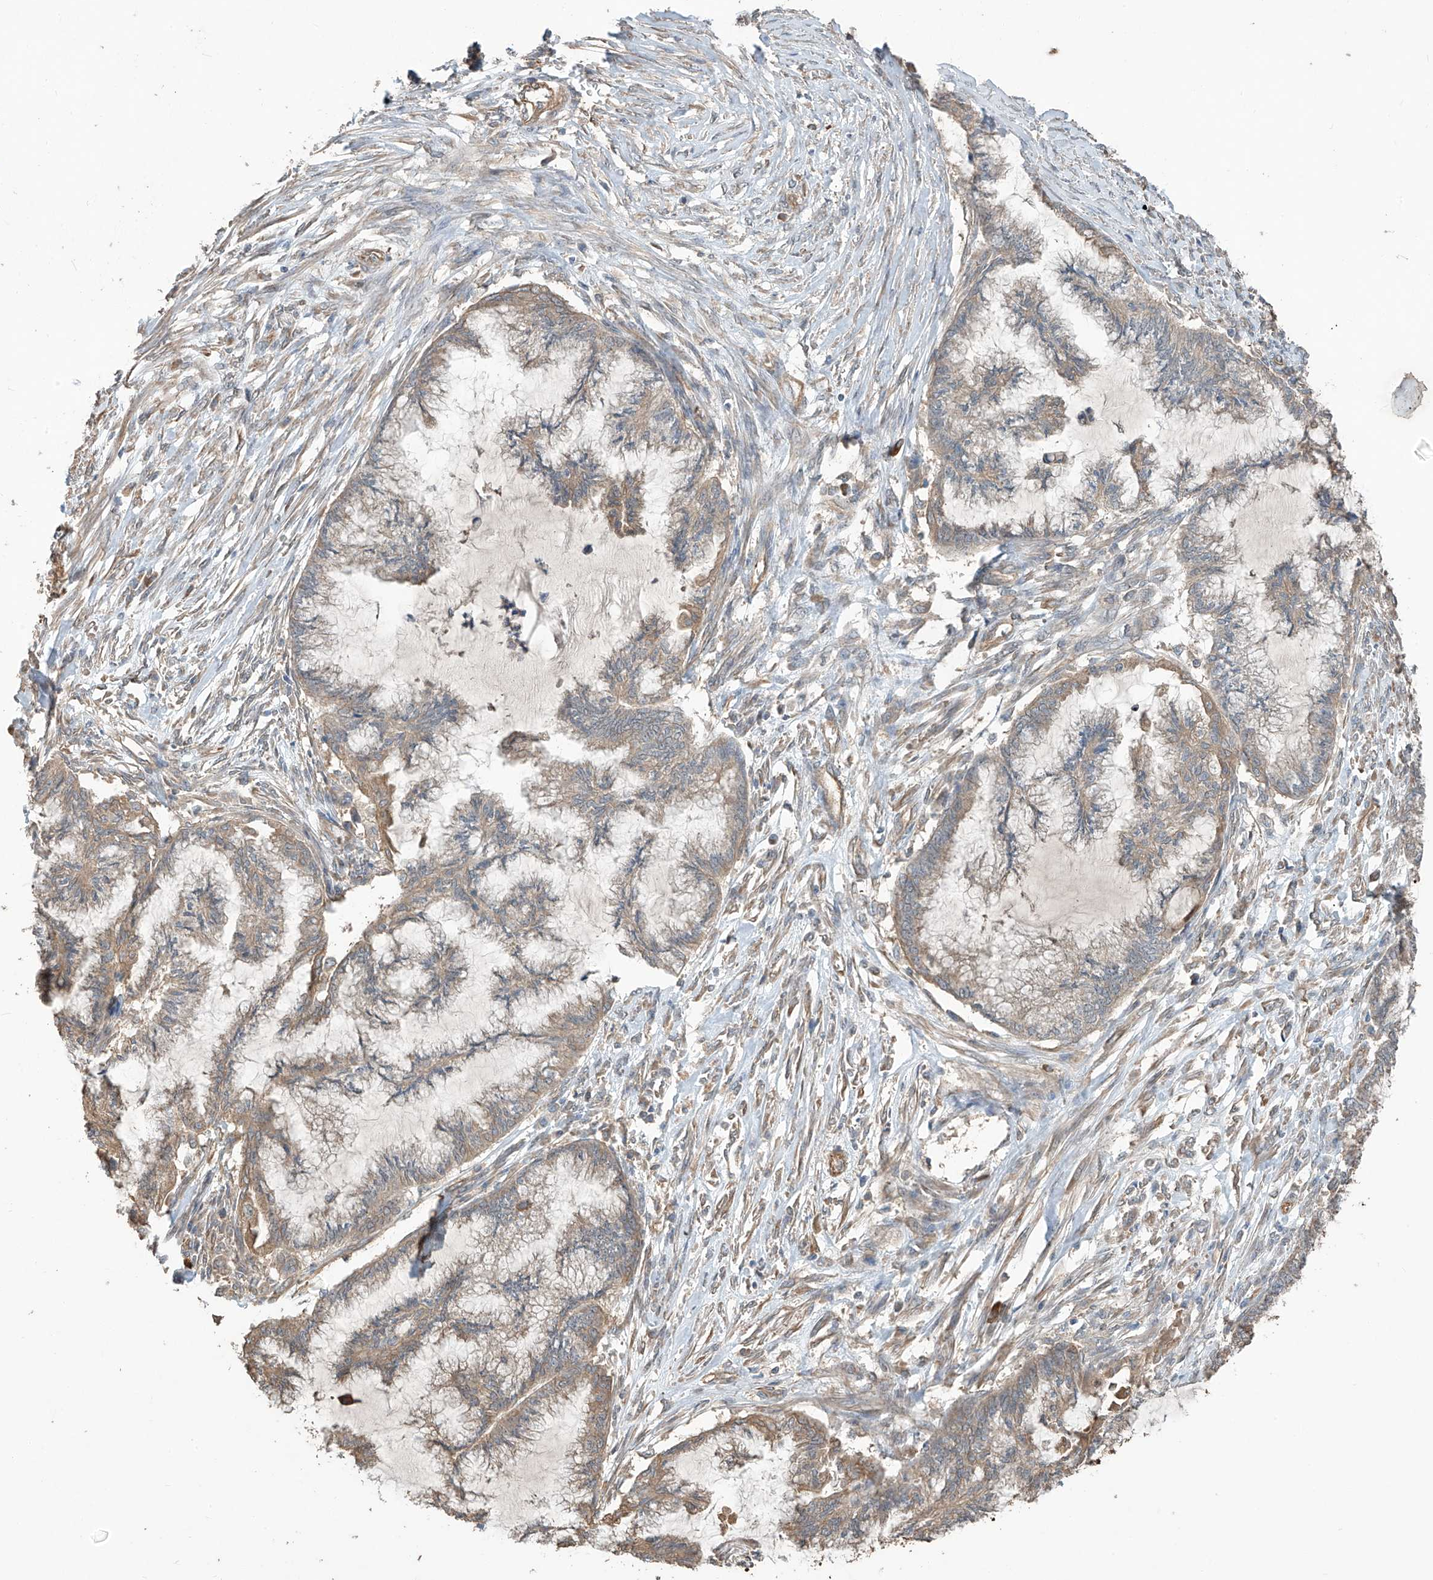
{"staining": {"intensity": "moderate", "quantity": "25%-75%", "location": "cytoplasmic/membranous"}, "tissue": "endometrial cancer", "cell_type": "Tumor cells", "image_type": "cancer", "snomed": [{"axis": "morphology", "description": "Adenocarcinoma, NOS"}, {"axis": "topography", "description": "Endometrium"}], "caption": "Adenocarcinoma (endometrial) stained for a protein shows moderate cytoplasmic/membranous positivity in tumor cells. (Brightfield microscopy of DAB IHC at high magnification).", "gene": "AGBL5", "patient": {"sex": "female", "age": 86}}